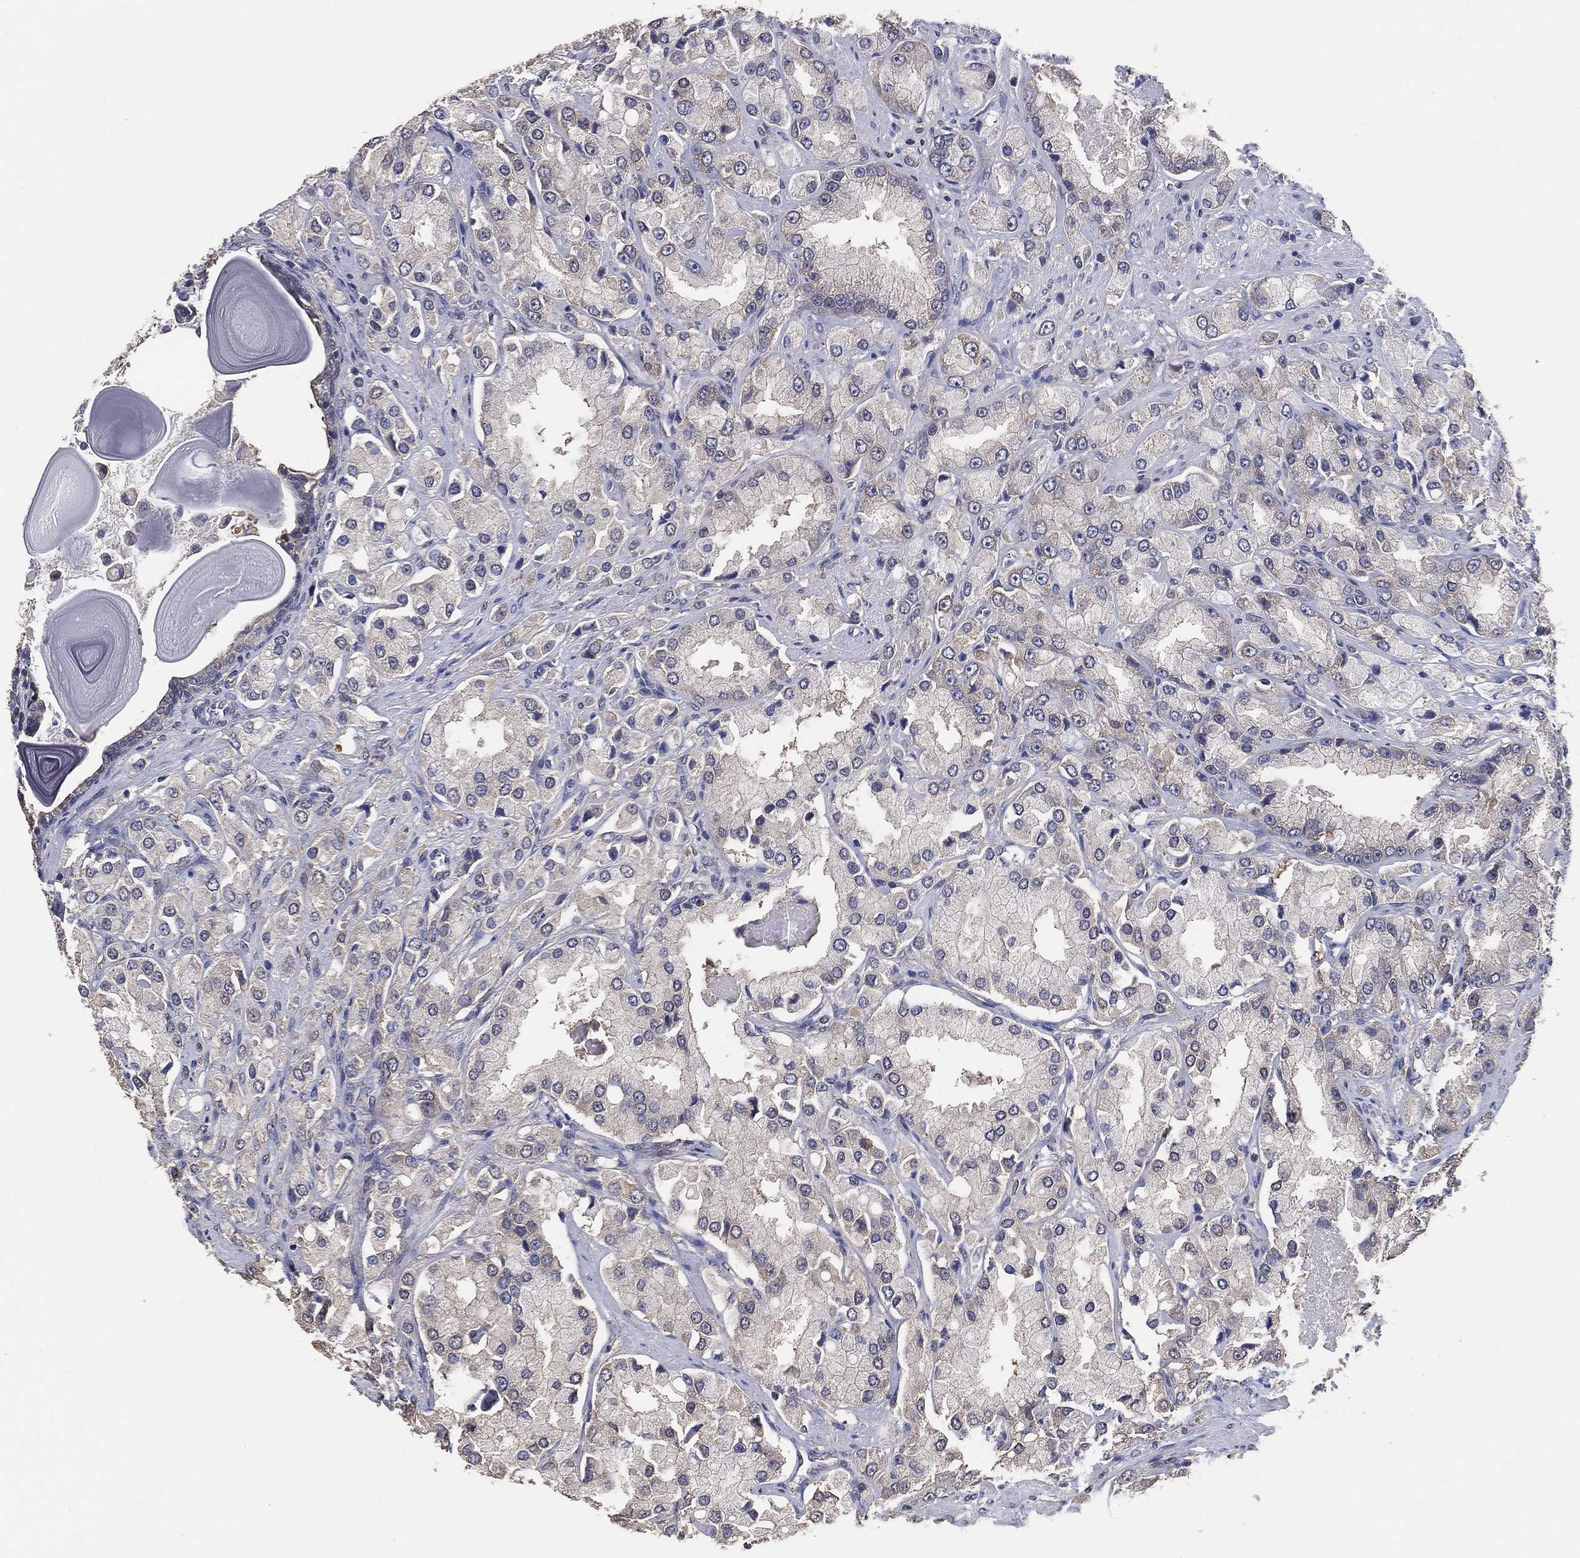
{"staining": {"intensity": "negative", "quantity": "none", "location": "none"}, "tissue": "prostate cancer", "cell_type": "Tumor cells", "image_type": "cancer", "snomed": [{"axis": "morphology", "description": "Adenocarcinoma, NOS"}, {"axis": "topography", "description": "Prostate and seminal vesicle, NOS"}, {"axis": "topography", "description": "Prostate"}], "caption": "Prostate cancer was stained to show a protein in brown. There is no significant staining in tumor cells. The staining is performed using DAB brown chromogen with nuclei counter-stained in using hematoxylin.", "gene": "KLK5", "patient": {"sex": "male", "age": 64}}